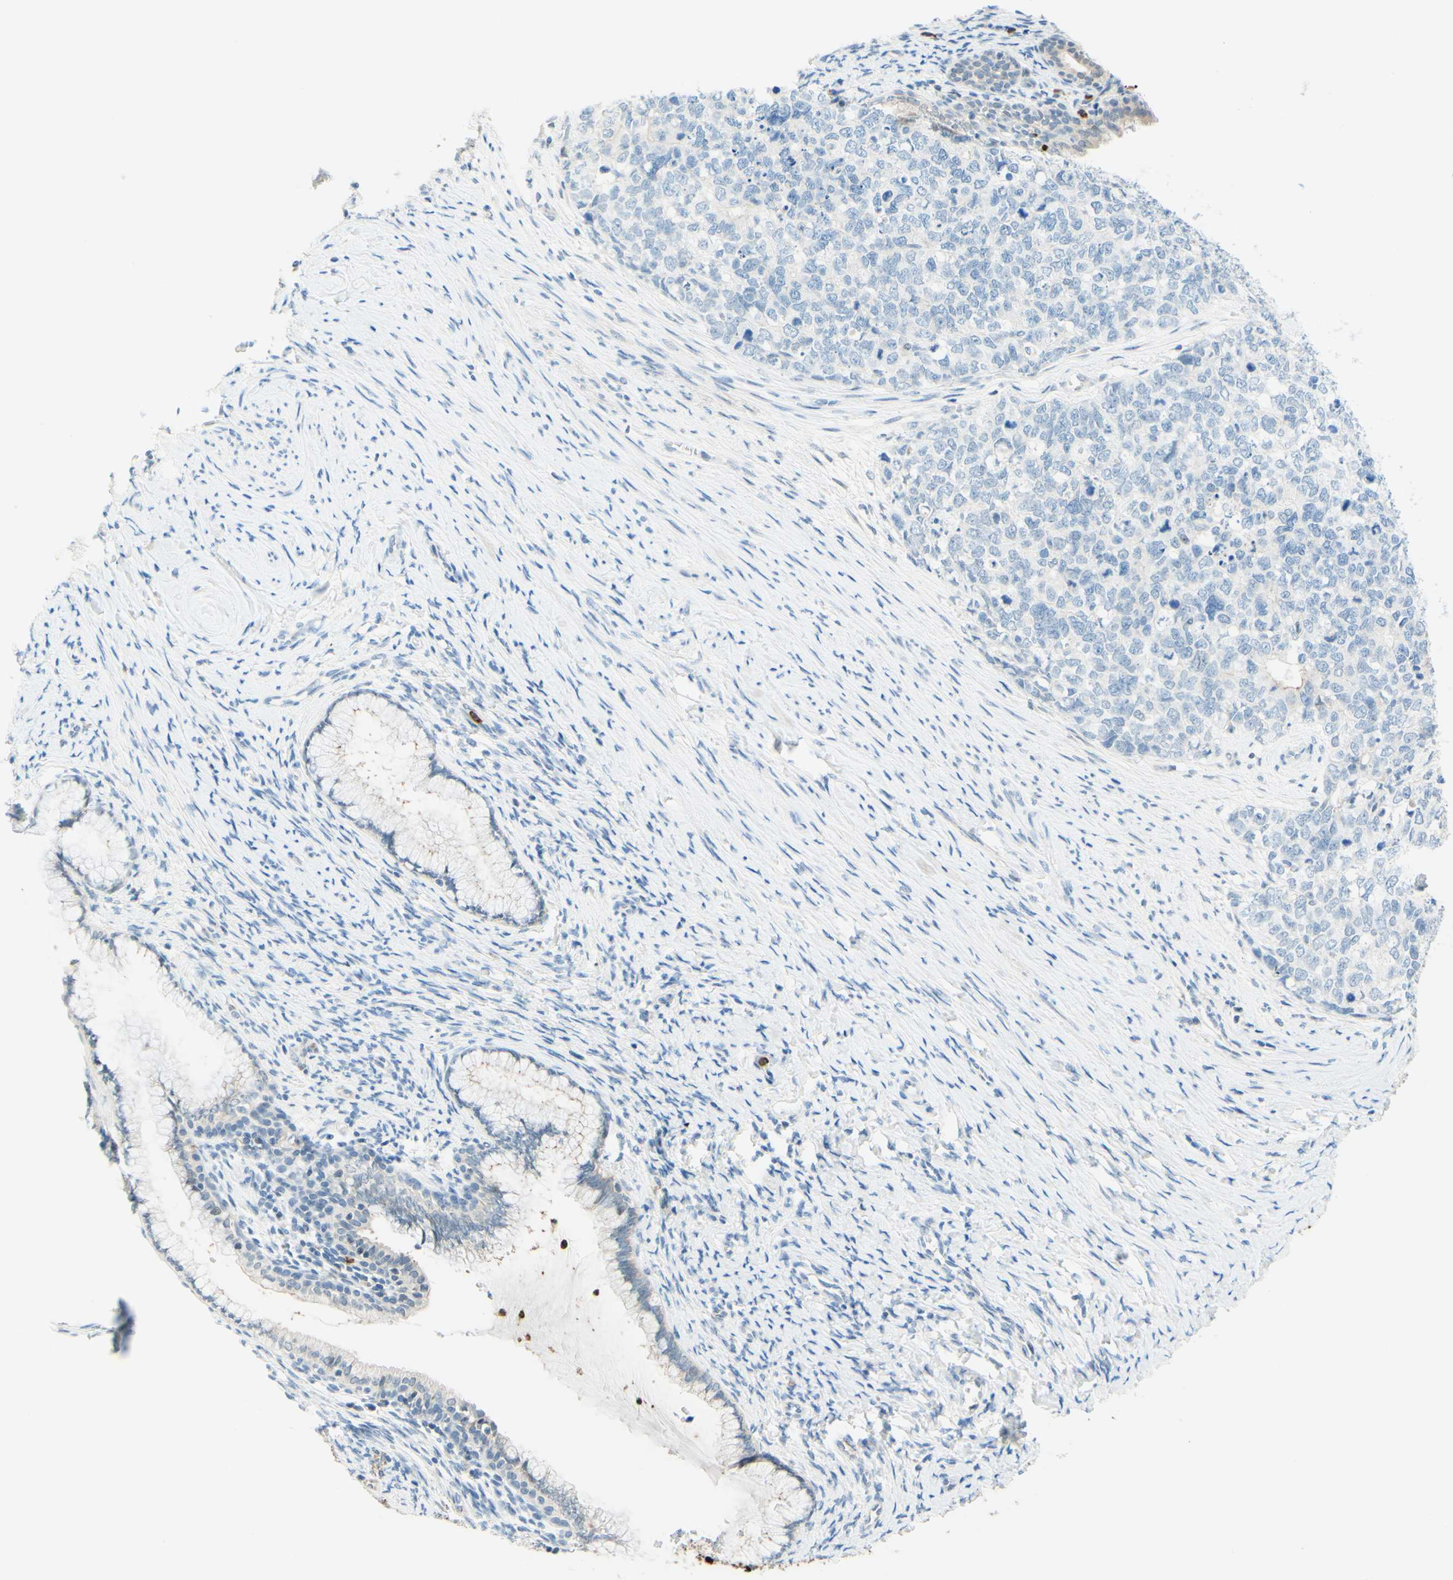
{"staining": {"intensity": "negative", "quantity": "none", "location": "none"}, "tissue": "cervical cancer", "cell_type": "Tumor cells", "image_type": "cancer", "snomed": [{"axis": "morphology", "description": "Squamous cell carcinoma, NOS"}, {"axis": "topography", "description": "Cervix"}], "caption": "A high-resolution histopathology image shows immunohistochemistry staining of squamous cell carcinoma (cervical), which exhibits no significant staining in tumor cells.", "gene": "TREM2", "patient": {"sex": "female", "age": 63}}